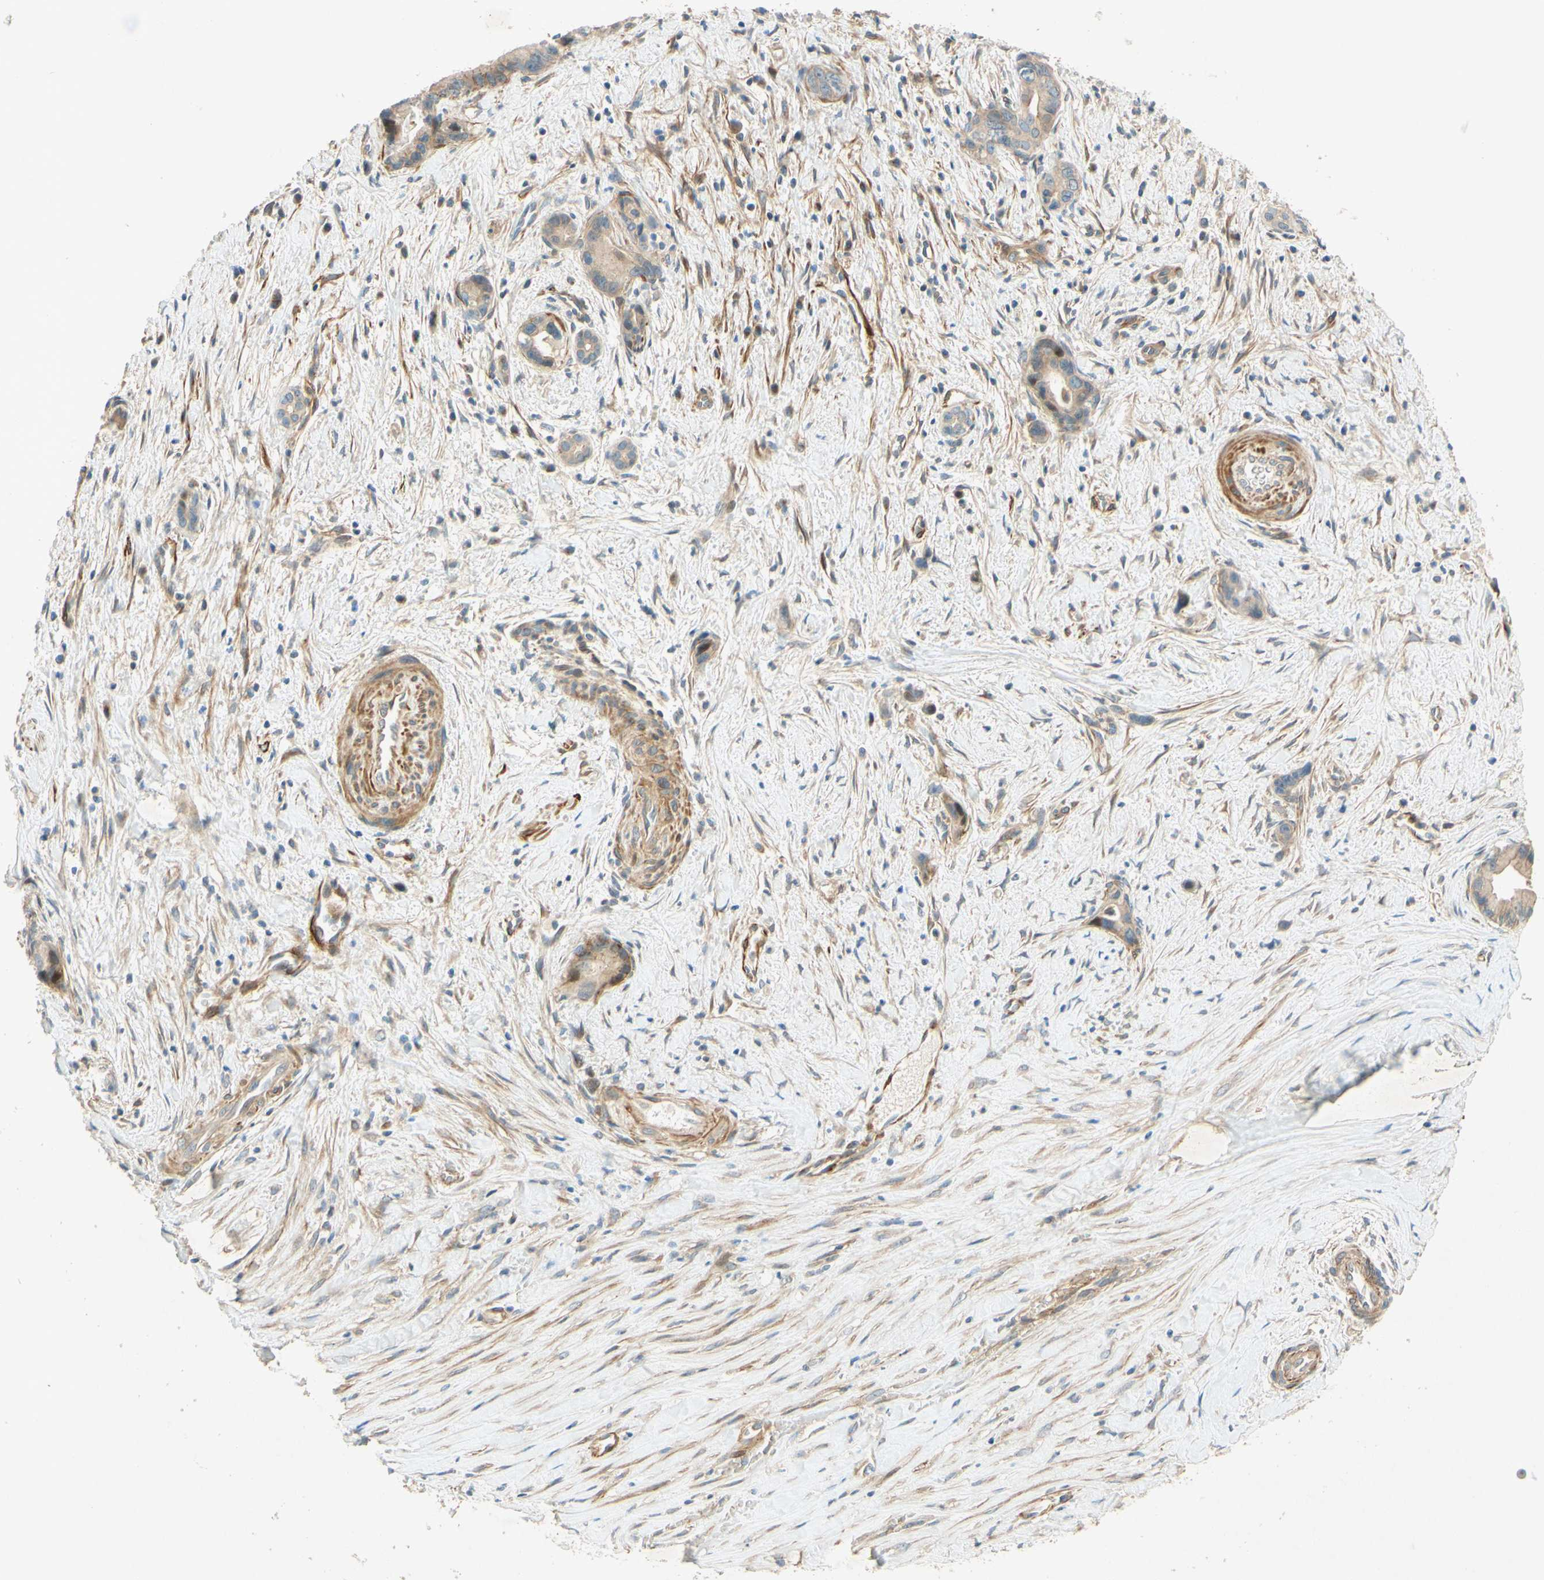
{"staining": {"intensity": "moderate", "quantity": ">75%", "location": "cytoplasmic/membranous"}, "tissue": "liver cancer", "cell_type": "Tumor cells", "image_type": "cancer", "snomed": [{"axis": "morphology", "description": "Cholangiocarcinoma"}, {"axis": "topography", "description": "Liver"}], "caption": "High-magnification brightfield microscopy of liver cancer (cholangiocarcinoma) stained with DAB (3,3'-diaminobenzidine) (brown) and counterstained with hematoxylin (blue). tumor cells exhibit moderate cytoplasmic/membranous positivity is seen in about>75% of cells.", "gene": "ADAM17", "patient": {"sex": "female", "age": 55}}